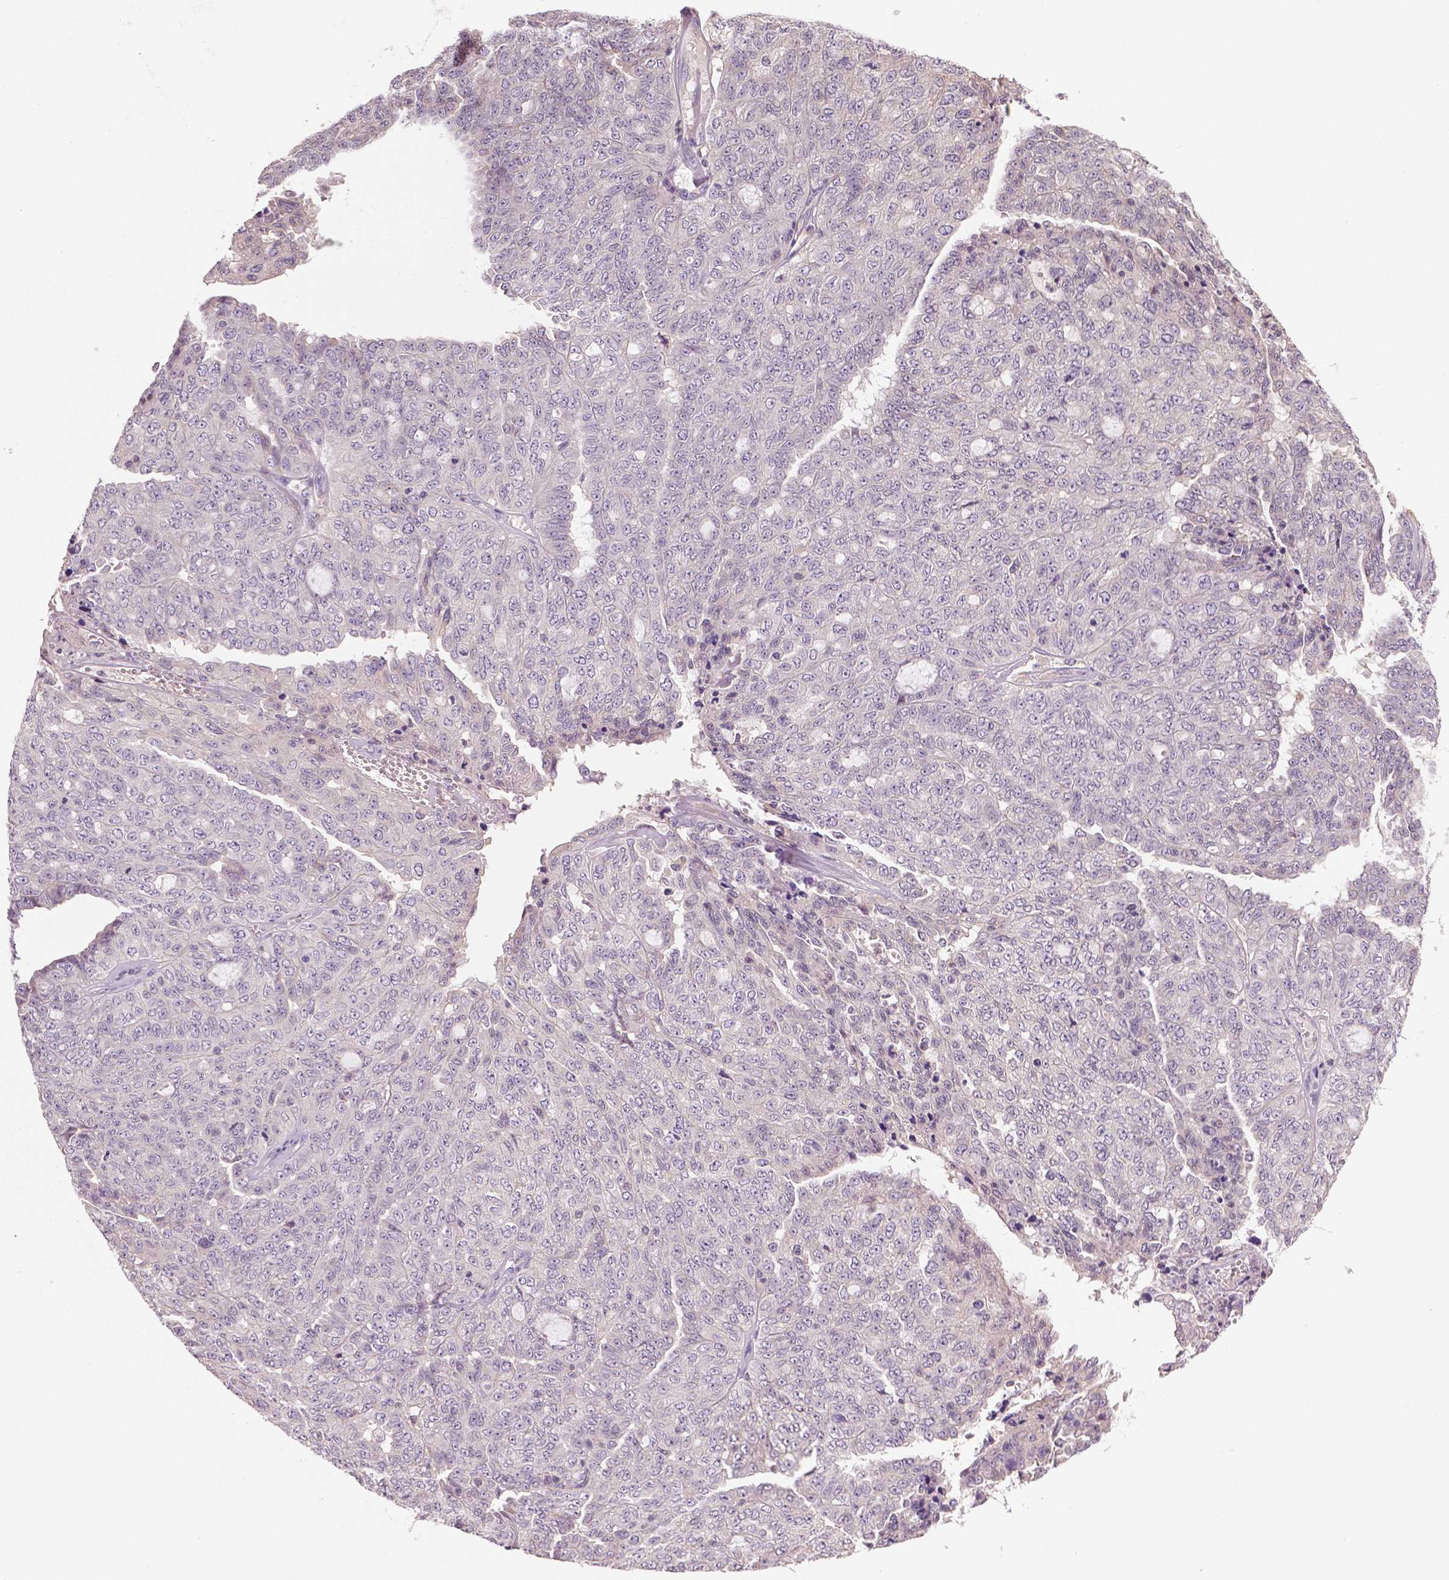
{"staining": {"intensity": "negative", "quantity": "none", "location": "none"}, "tissue": "ovarian cancer", "cell_type": "Tumor cells", "image_type": "cancer", "snomed": [{"axis": "morphology", "description": "Cystadenocarcinoma, serous, NOS"}, {"axis": "topography", "description": "Ovary"}], "caption": "Tumor cells are negative for brown protein staining in ovarian serous cystadenocarcinoma. The staining is performed using DAB brown chromogen with nuclei counter-stained in using hematoxylin.", "gene": "DNAH12", "patient": {"sex": "female", "age": 71}}